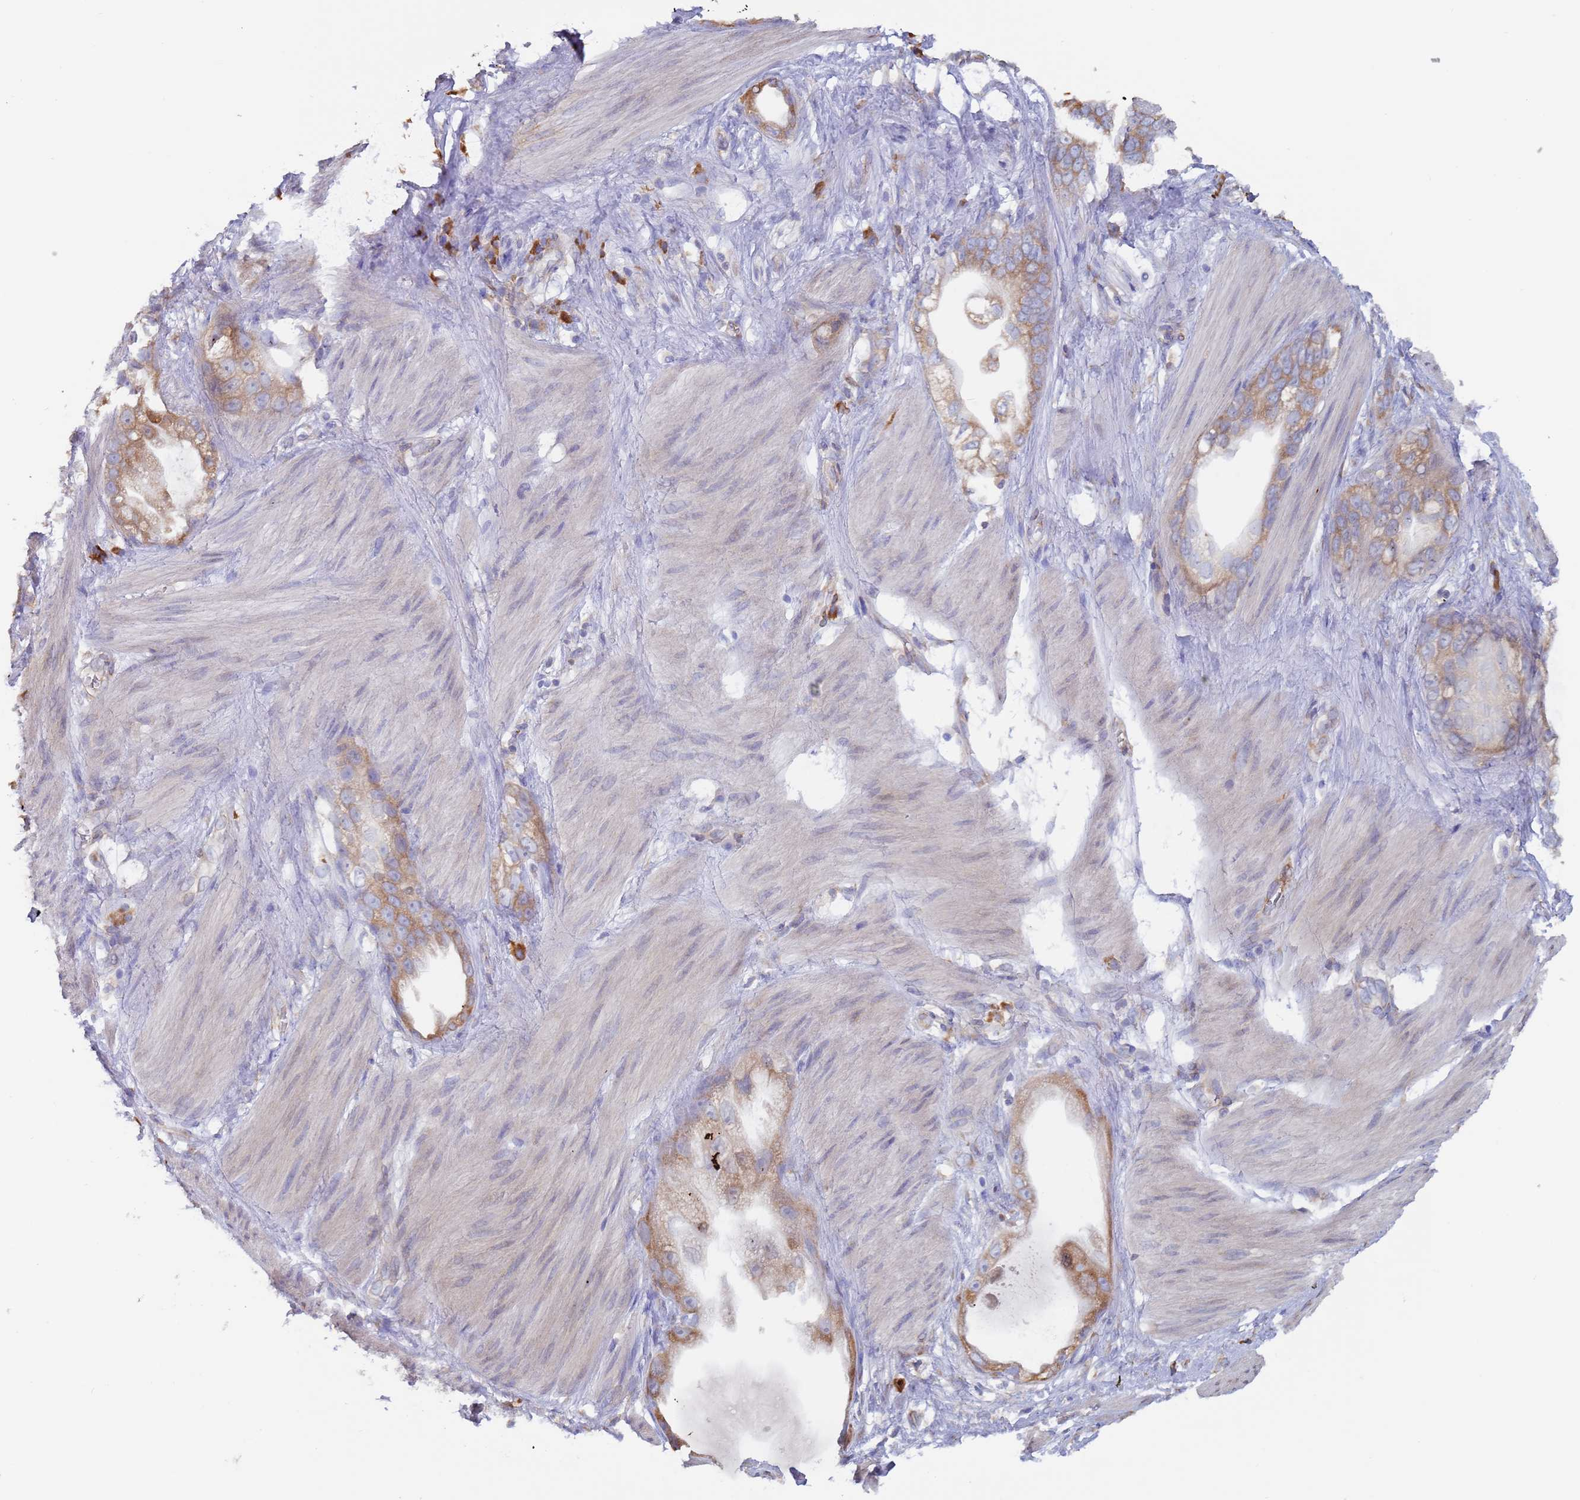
{"staining": {"intensity": "moderate", "quantity": ">75%", "location": "cytoplasmic/membranous"}, "tissue": "stomach cancer", "cell_type": "Tumor cells", "image_type": "cancer", "snomed": [{"axis": "morphology", "description": "Adenocarcinoma, NOS"}, {"axis": "topography", "description": "Stomach"}], "caption": "Immunohistochemistry (IHC) of human stomach cancer reveals medium levels of moderate cytoplasmic/membranous positivity in about >75% of tumor cells. (DAB = brown stain, brightfield microscopy at high magnification).", "gene": "ZNF844", "patient": {"sex": "male", "age": 55}}